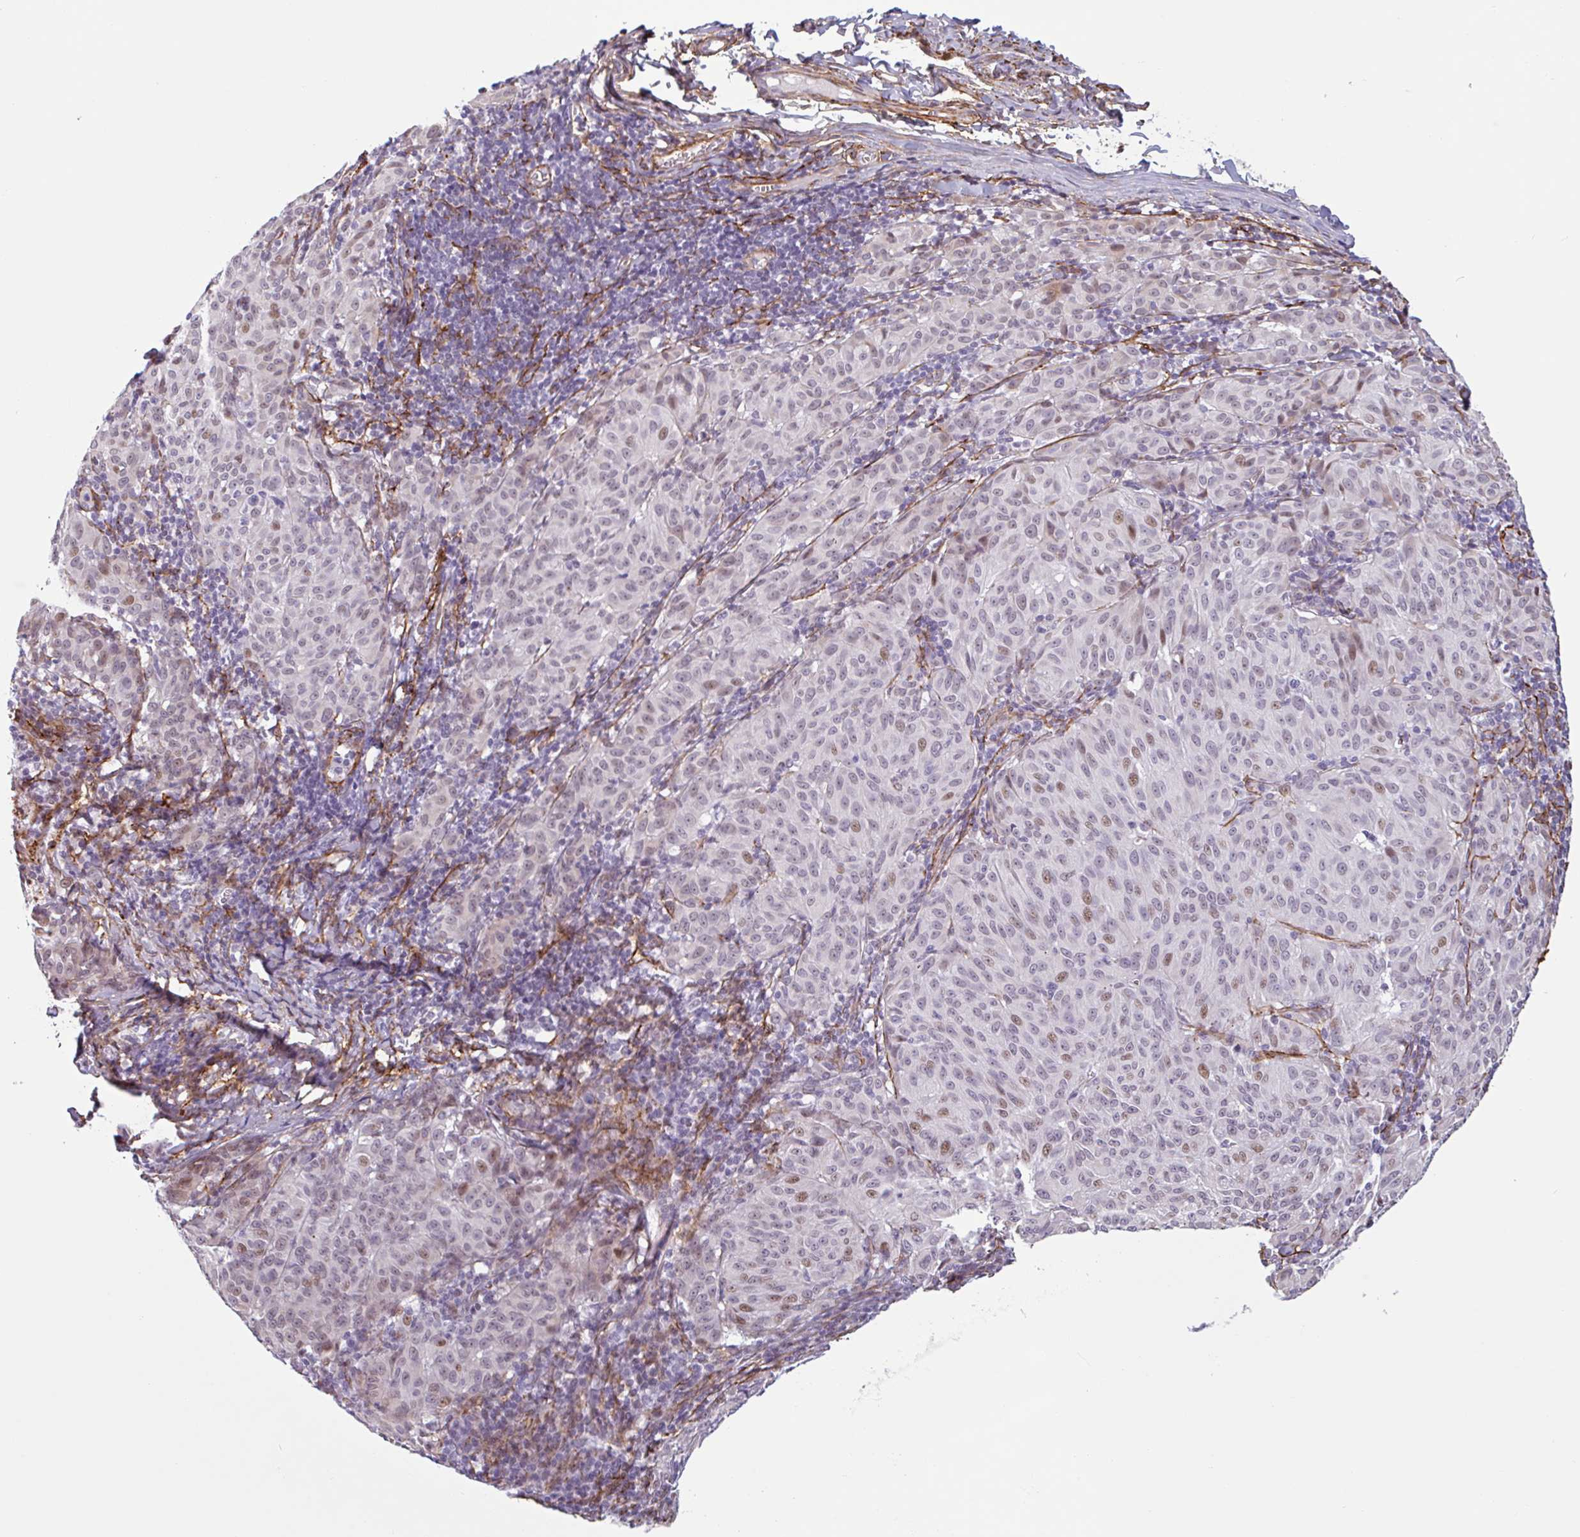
{"staining": {"intensity": "moderate", "quantity": "<25%", "location": "nuclear"}, "tissue": "melanoma", "cell_type": "Tumor cells", "image_type": "cancer", "snomed": [{"axis": "morphology", "description": "Malignant melanoma, NOS"}, {"axis": "topography", "description": "Skin"}], "caption": "Melanoma stained with IHC exhibits moderate nuclear positivity in approximately <25% of tumor cells. (DAB (3,3'-diaminobenzidine) IHC with brightfield microscopy, high magnification).", "gene": "TMEM119", "patient": {"sex": "female", "age": 72}}